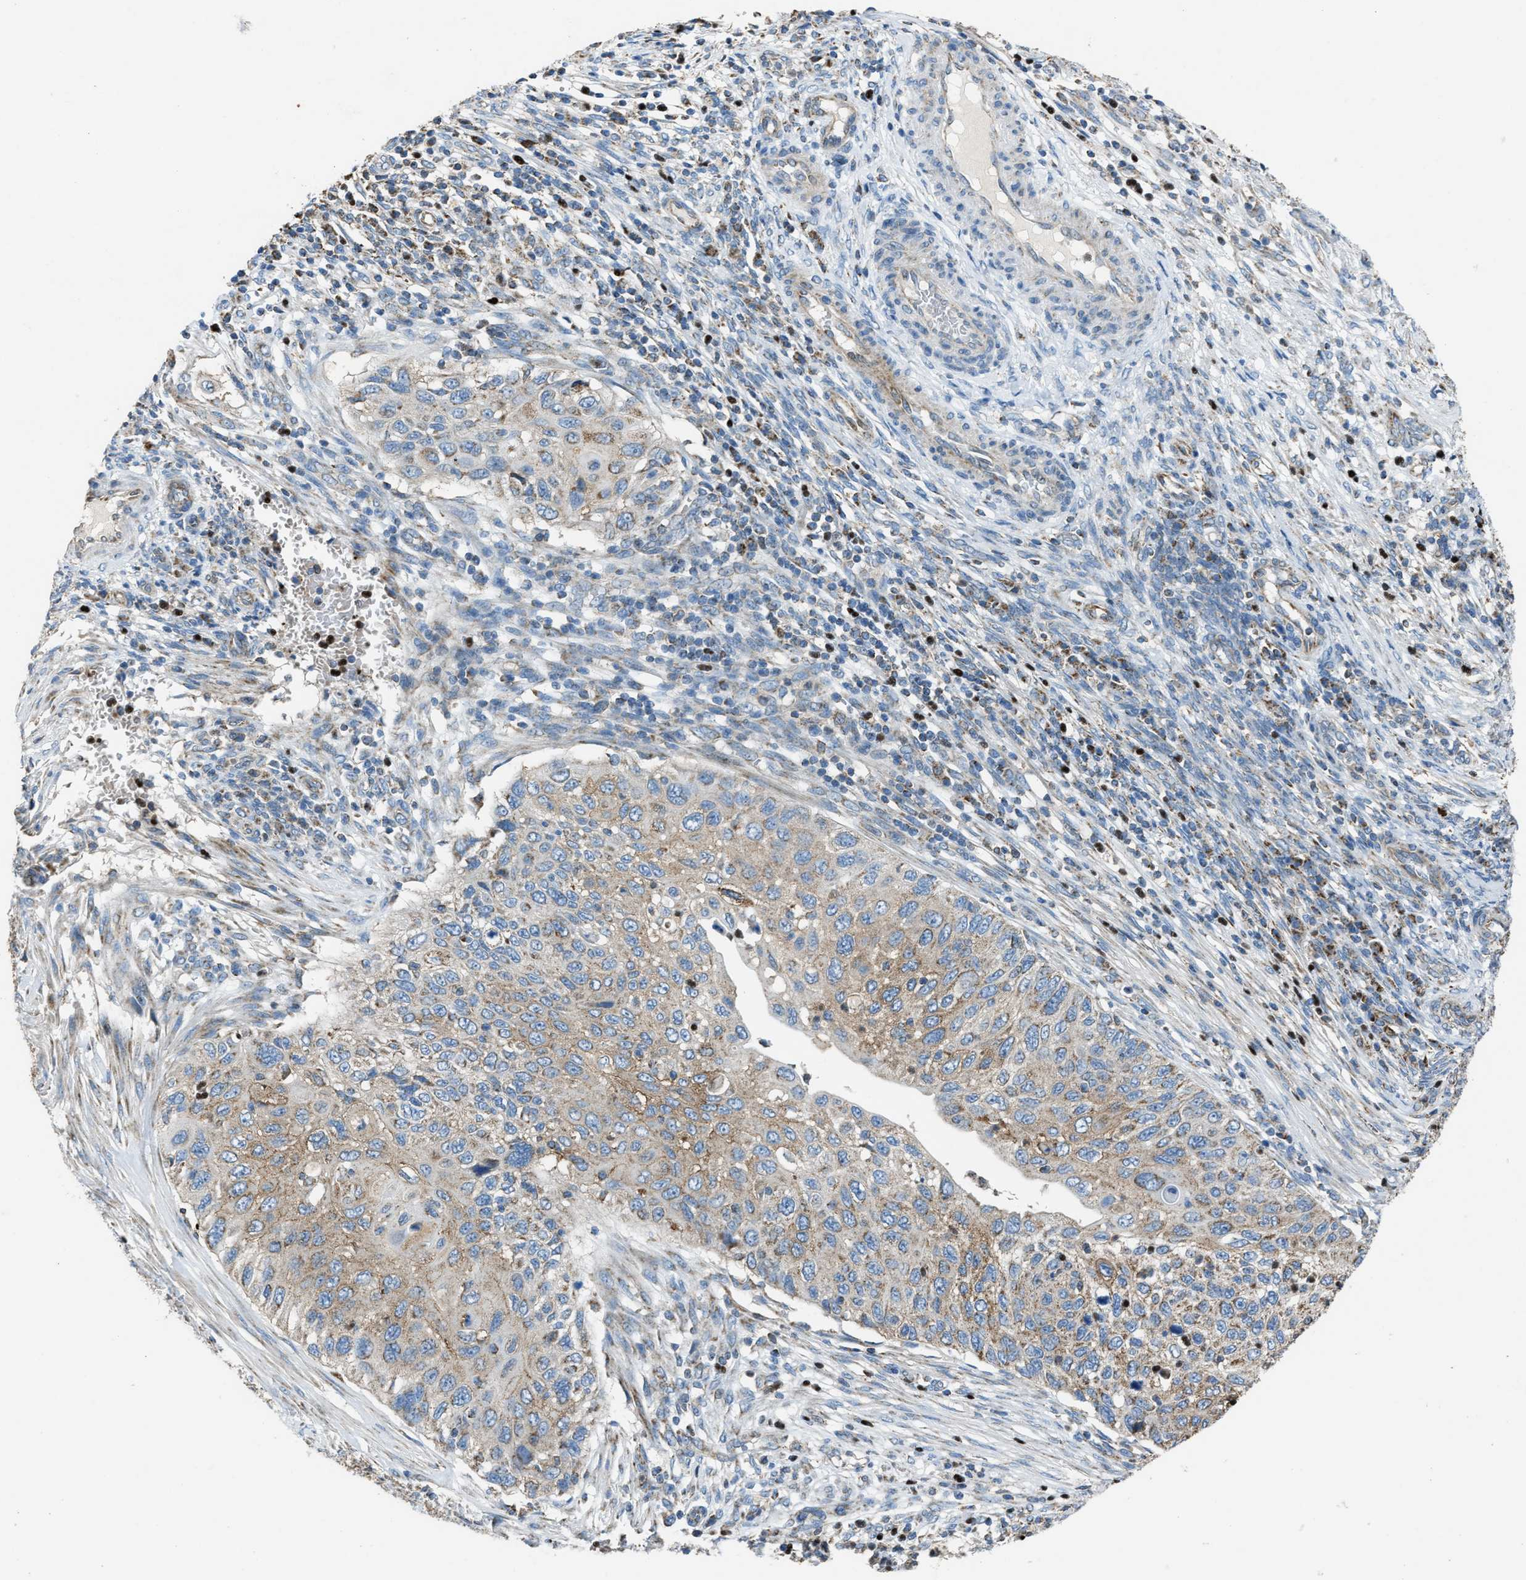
{"staining": {"intensity": "moderate", "quantity": ">75%", "location": "cytoplasmic/membranous"}, "tissue": "cervical cancer", "cell_type": "Tumor cells", "image_type": "cancer", "snomed": [{"axis": "morphology", "description": "Squamous cell carcinoma, NOS"}, {"axis": "topography", "description": "Cervix"}], "caption": "Cervical squamous cell carcinoma was stained to show a protein in brown. There is medium levels of moderate cytoplasmic/membranous staining in about >75% of tumor cells.", "gene": "SLC25A11", "patient": {"sex": "female", "age": 70}}